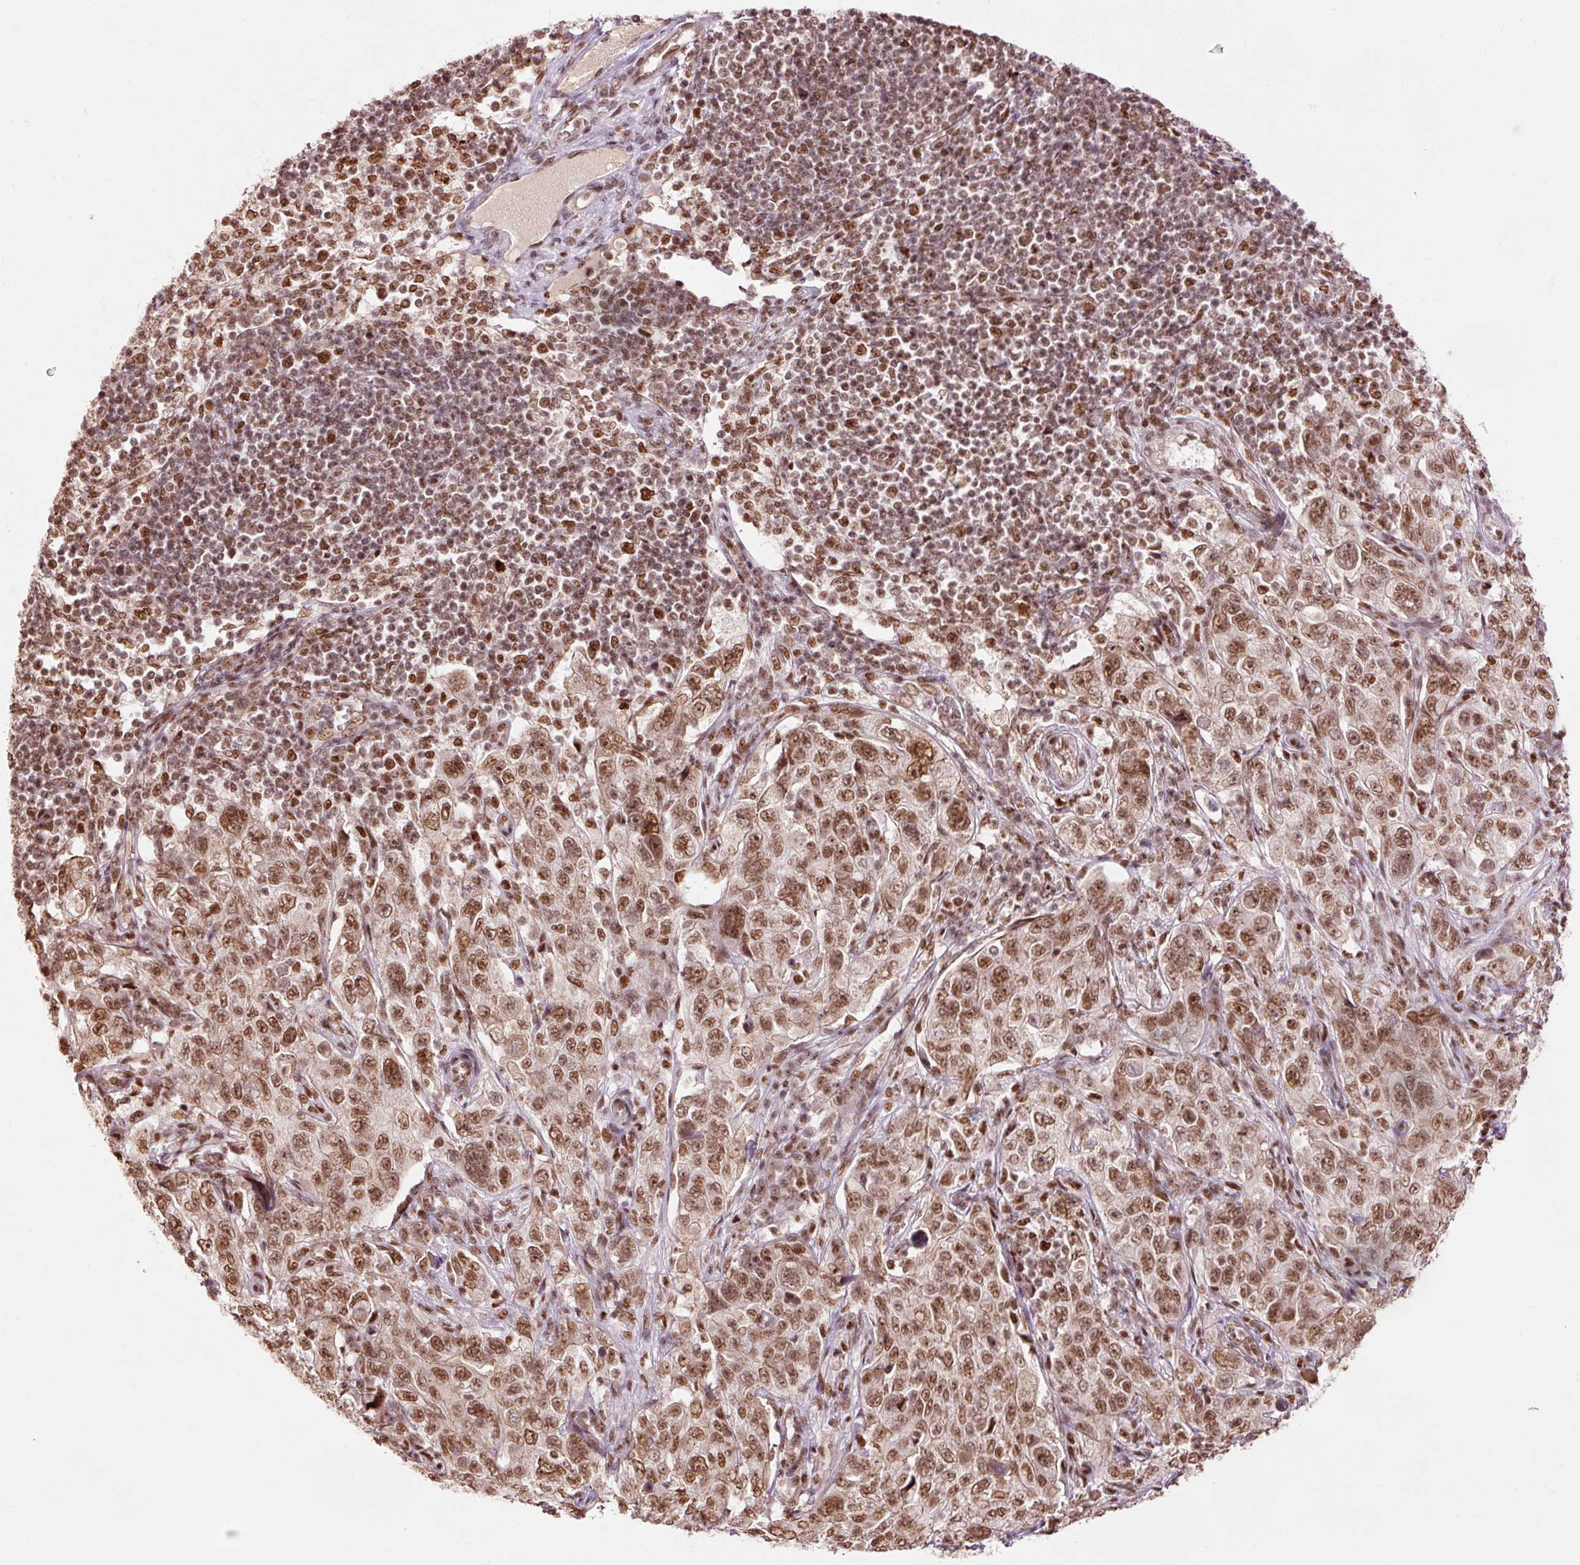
{"staining": {"intensity": "moderate", "quantity": ">75%", "location": "nuclear"}, "tissue": "pancreatic cancer", "cell_type": "Tumor cells", "image_type": "cancer", "snomed": [{"axis": "morphology", "description": "Adenocarcinoma, NOS"}, {"axis": "topography", "description": "Pancreas"}], "caption": "Pancreatic adenocarcinoma stained for a protein displays moderate nuclear positivity in tumor cells.", "gene": "ZBTB44", "patient": {"sex": "male", "age": 68}}